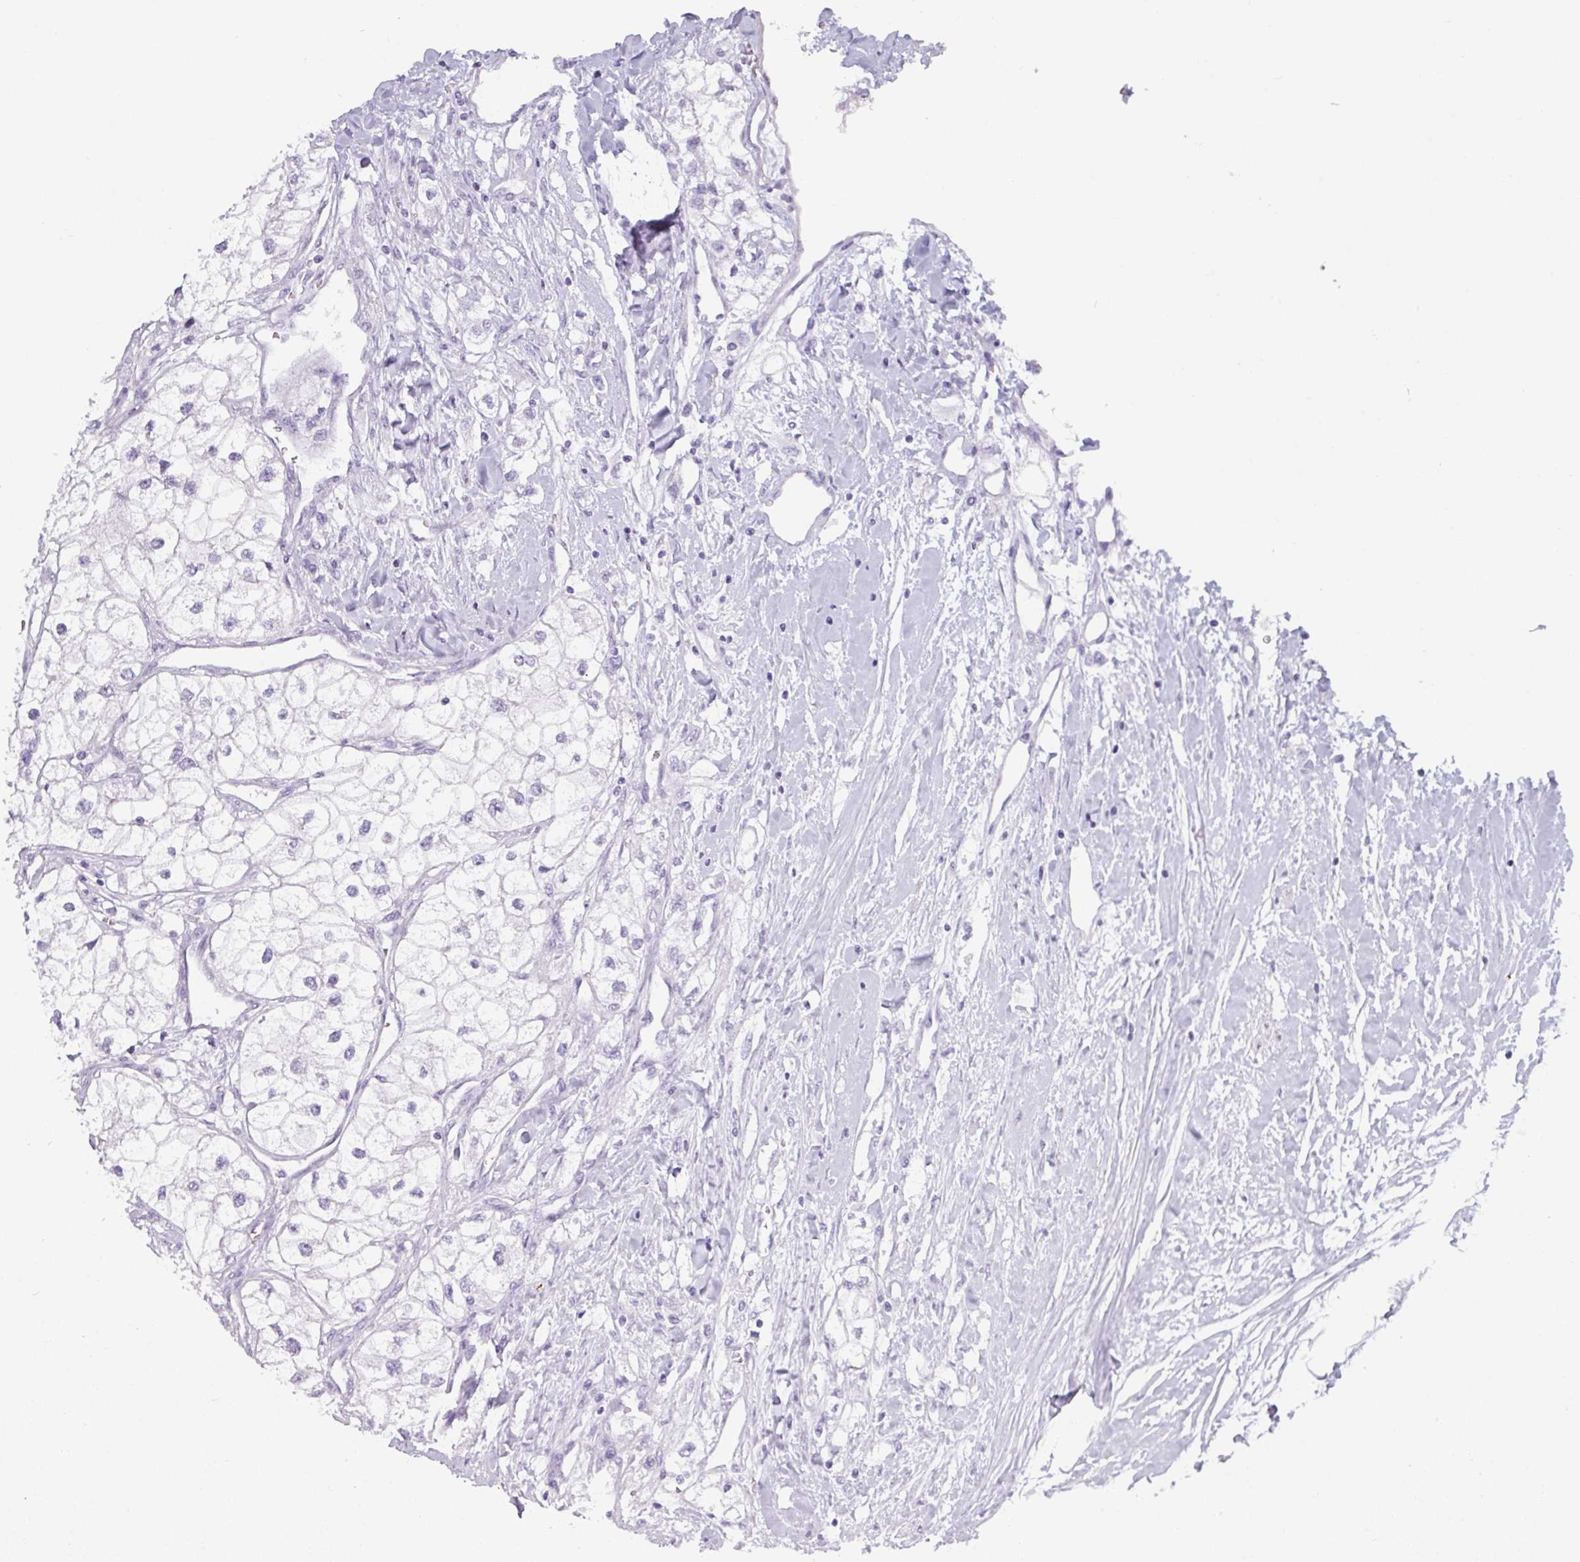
{"staining": {"intensity": "negative", "quantity": "none", "location": "none"}, "tissue": "renal cancer", "cell_type": "Tumor cells", "image_type": "cancer", "snomed": [{"axis": "morphology", "description": "Adenocarcinoma, NOS"}, {"axis": "topography", "description": "Kidney"}], "caption": "Immunohistochemistry photomicrograph of neoplastic tissue: human renal cancer (adenocarcinoma) stained with DAB (3,3'-diaminobenzidine) demonstrates no significant protein staining in tumor cells.", "gene": "CRYBB2", "patient": {"sex": "male", "age": 59}}